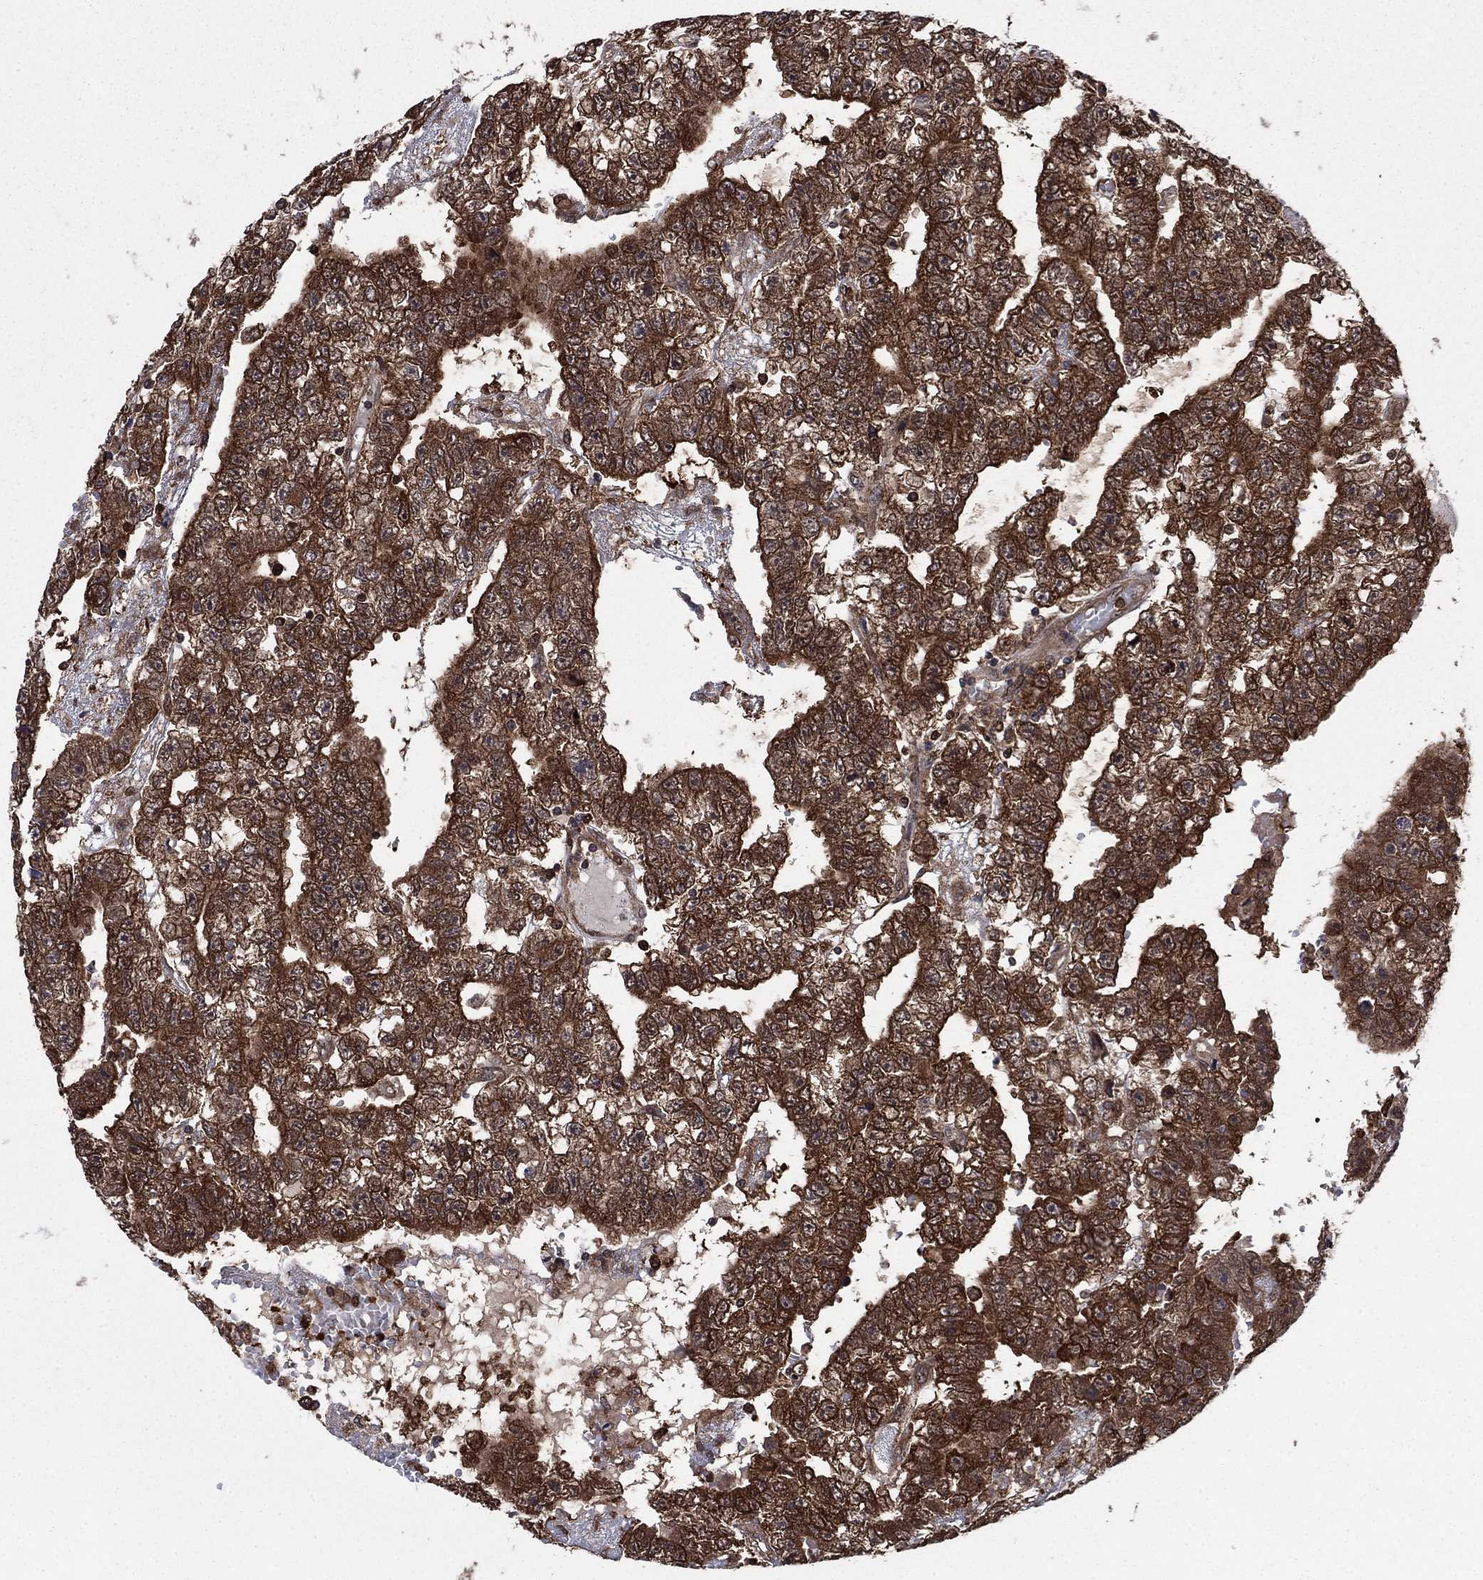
{"staining": {"intensity": "strong", "quantity": ">75%", "location": "cytoplasmic/membranous"}, "tissue": "testis cancer", "cell_type": "Tumor cells", "image_type": "cancer", "snomed": [{"axis": "morphology", "description": "Carcinoma, Embryonal, NOS"}, {"axis": "topography", "description": "Testis"}], "caption": "Immunohistochemical staining of human testis cancer (embryonal carcinoma) shows high levels of strong cytoplasmic/membranous staining in approximately >75% of tumor cells. Immunohistochemistry stains the protein of interest in brown and the nuclei are stained blue.", "gene": "CACYBP", "patient": {"sex": "male", "age": 25}}